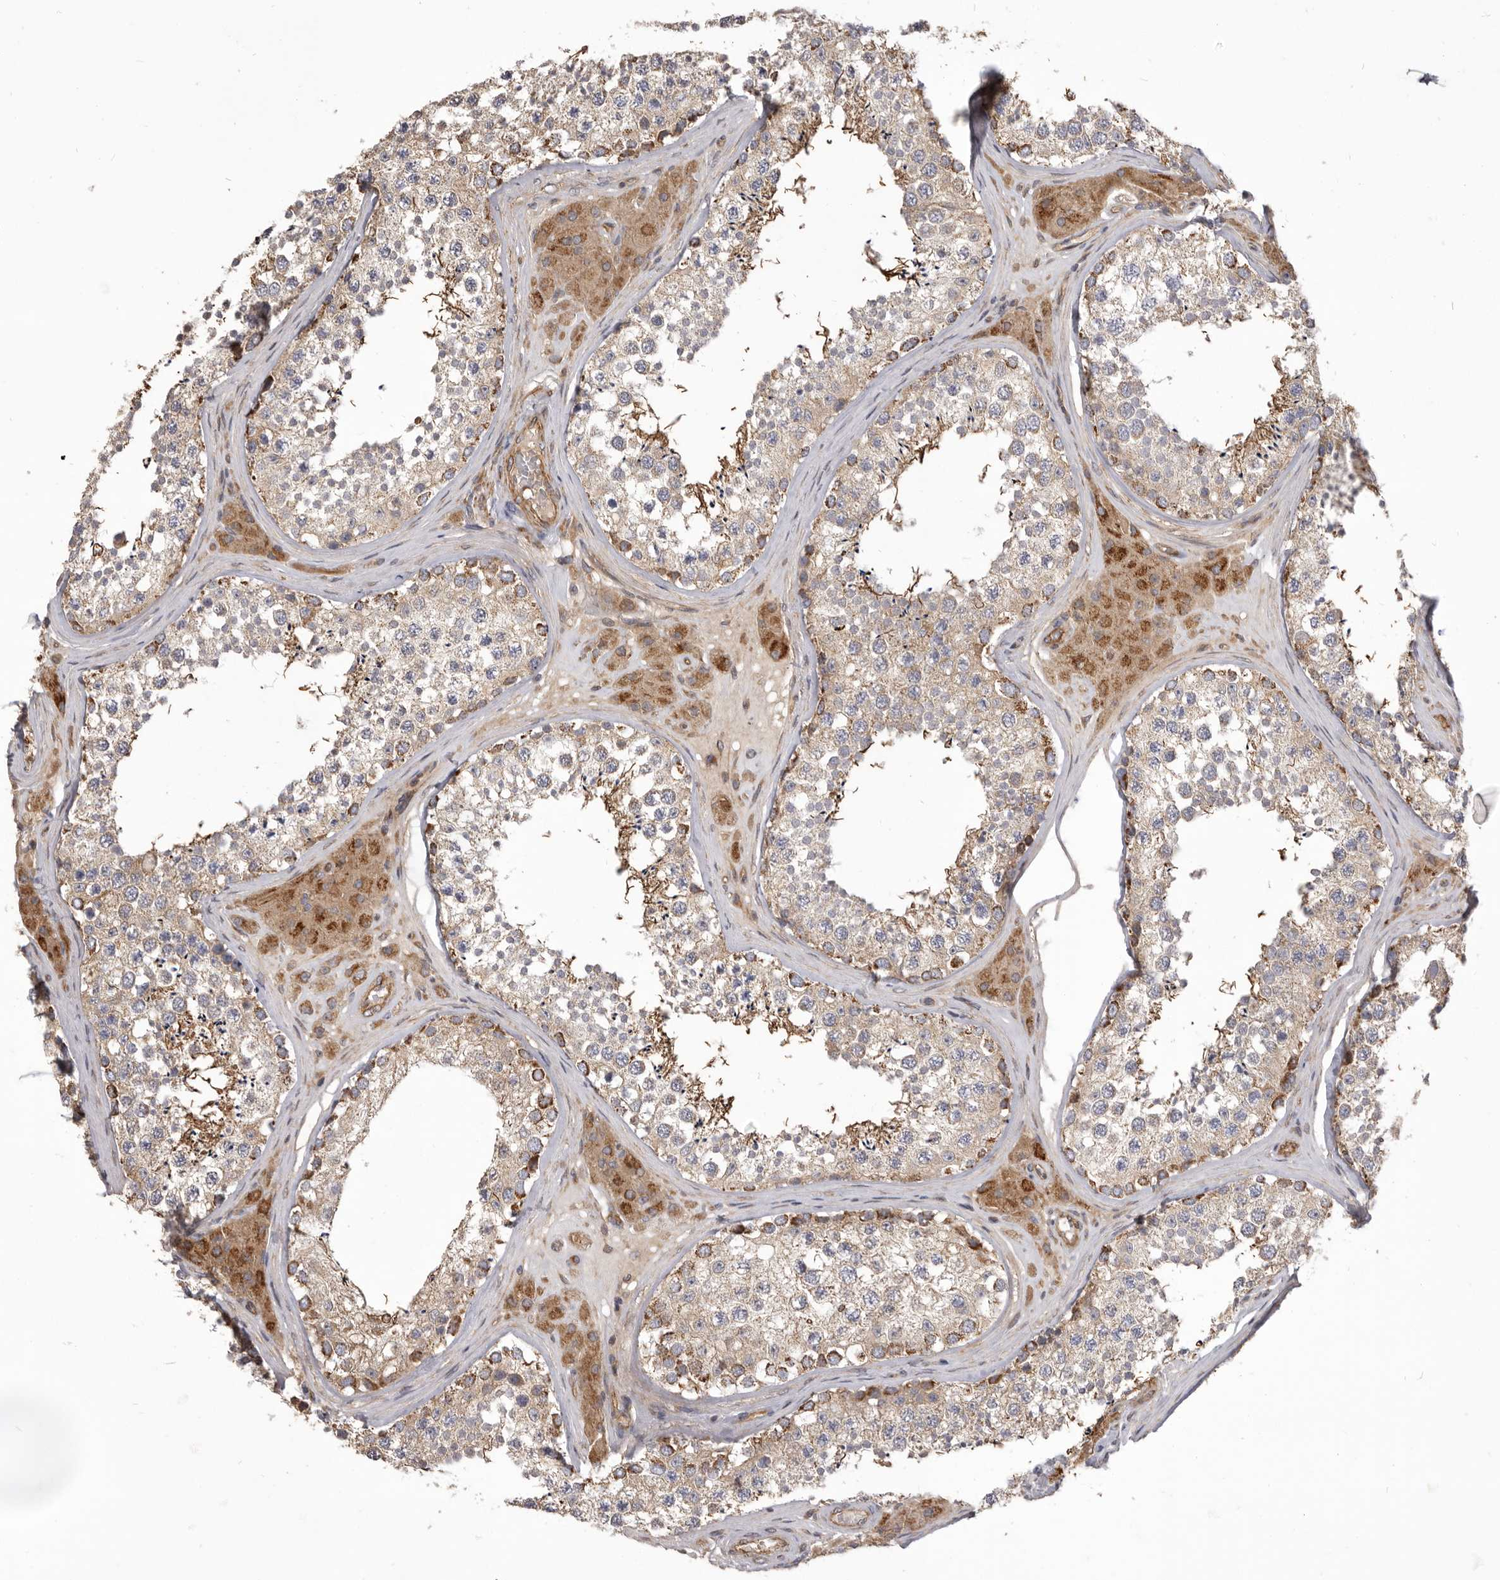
{"staining": {"intensity": "moderate", "quantity": "25%-75%", "location": "cytoplasmic/membranous"}, "tissue": "testis", "cell_type": "Cells in seminiferous ducts", "image_type": "normal", "snomed": [{"axis": "morphology", "description": "Normal tissue, NOS"}, {"axis": "topography", "description": "Testis"}], "caption": "This histopathology image displays unremarkable testis stained with immunohistochemistry to label a protein in brown. The cytoplasmic/membranous of cells in seminiferous ducts show moderate positivity for the protein. Nuclei are counter-stained blue.", "gene": "VPS45", "patient": {"sex": "male", "age": 46}}